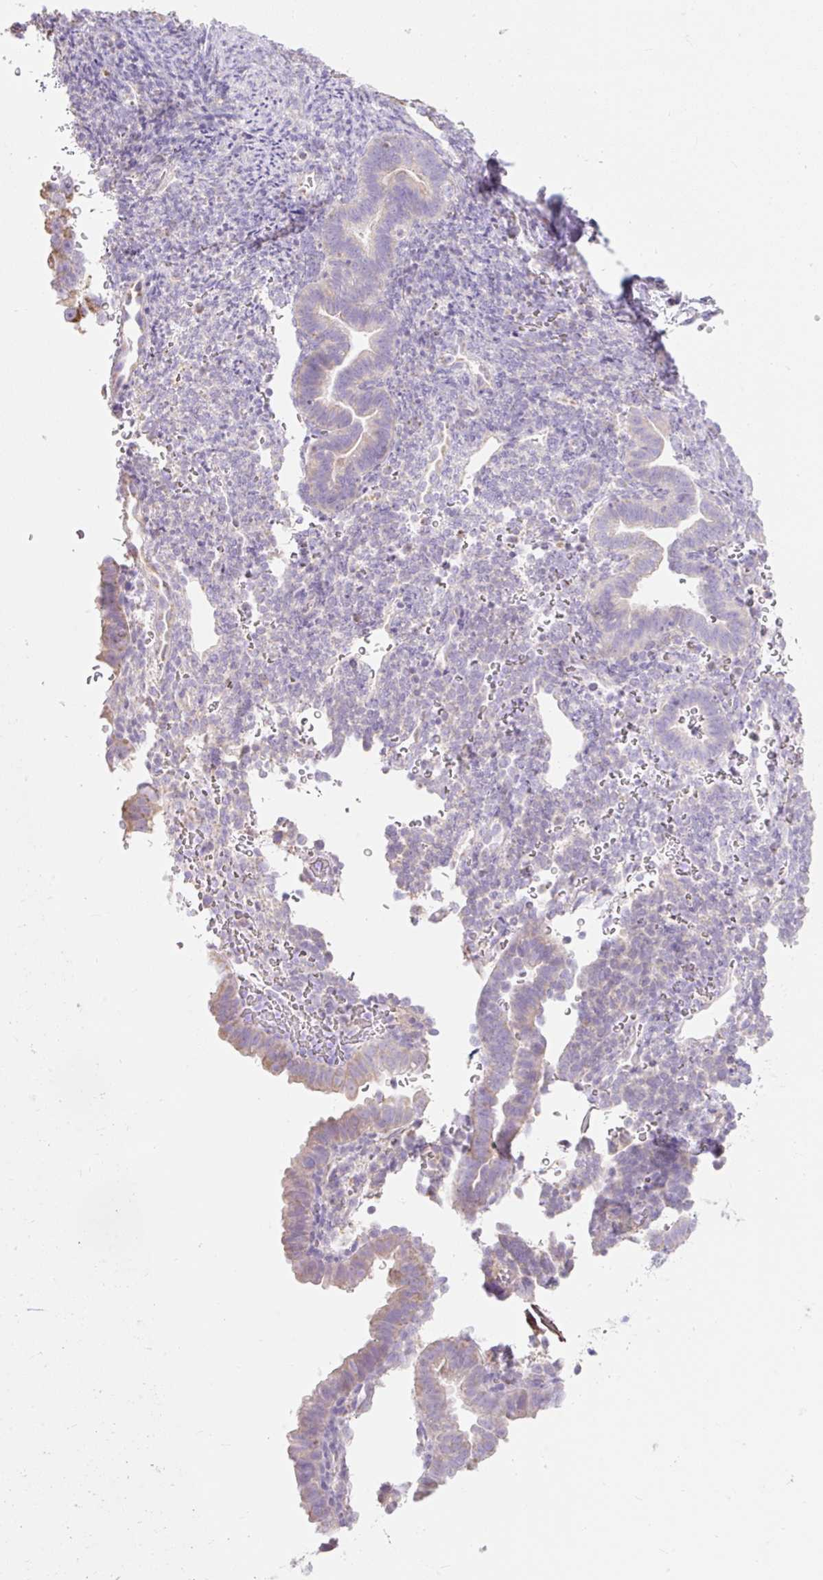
{"staining": {"intensity": "negative", "quantity": "none", "location": "none"}, "tissue": "endometrium", "cell_type": "Cells in endometrial stroma", "image_type": "normal", "snomed": [{"axis": "morphology", "description": "Normal tissue, NOS"}, {"axis": "topography", "description": "Endometrium"}], "caption": "DAB immunohistochemical staining of normal endometrium reveals no significant expression in cells in endometrial stroma. (DAB IHC visualized using brightfield microscopy, high magnification).", "gene": "DHX35", "patient": {"sex": "female", "age": 34}}